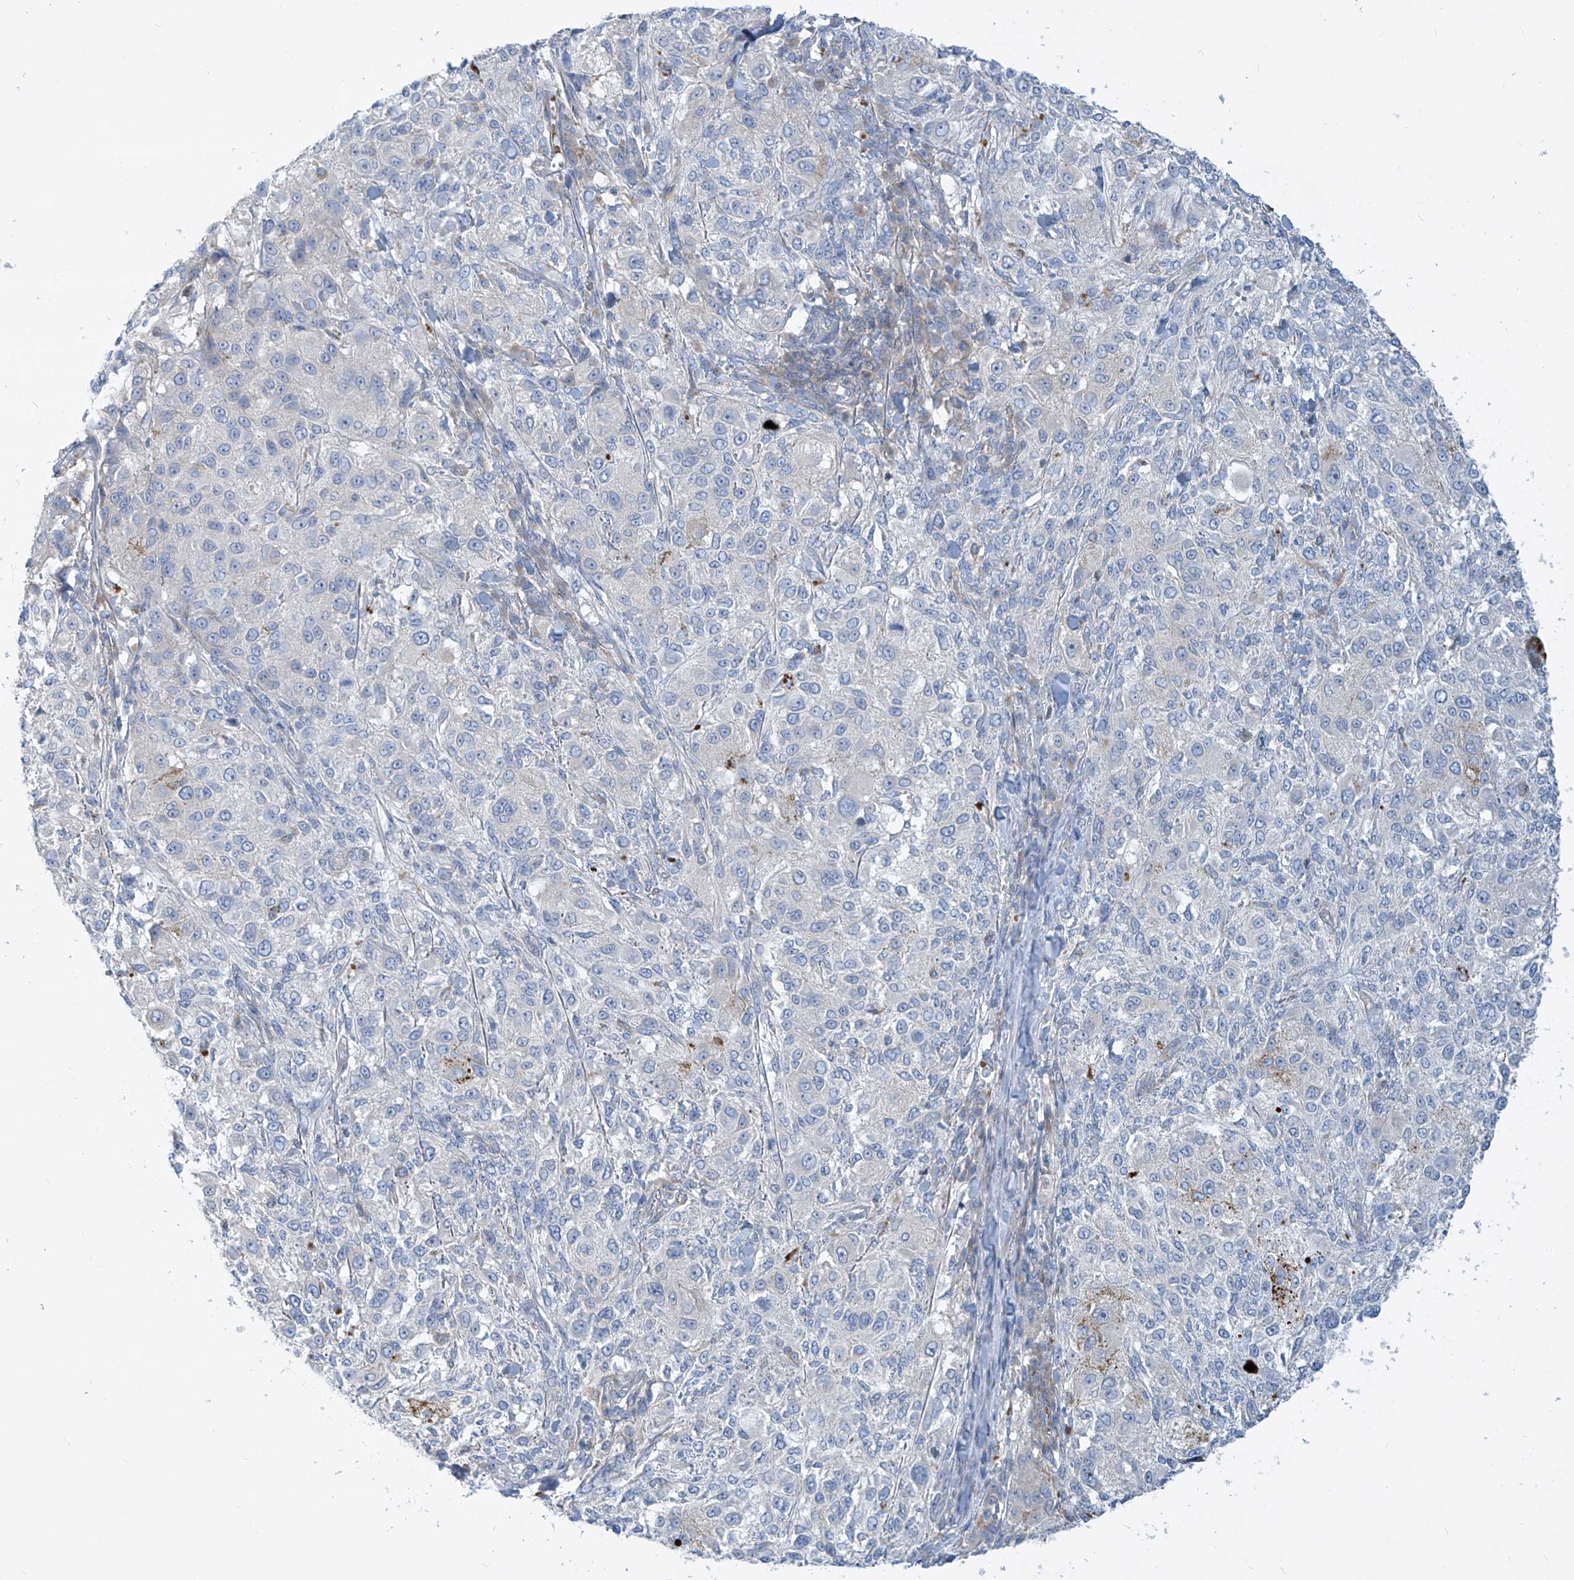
{"staining": {"intensity": "negative", "quantity": "none", "location": "none"}, "tissue": "melanoma", "cell_type": "Tumor cells", "image_type": "cancer", "snomed": [{"axis": "morphology", "description": "Necrosis, NOS"}, {"axis": "morphology", "description": "Malignant melanoma, NOS"}, {"axis": "topography", "description": "Skin"}], "caption": "Immunohistochemistry image of neoplastic tissue: human malignant melanoma stained with DAB (3,3'-diaminobenzidine) demonstrates no significant protein expression in tumor cells. The staining was performed using DAB (3,3'-diaminobenzidine) to visualize the protein expression in brown, while the nuclei were stained in blue with hematoxylin (Magnification: 20x).", "gene": "DGKQ", "patient": {"sex": "female", "age": 87}}